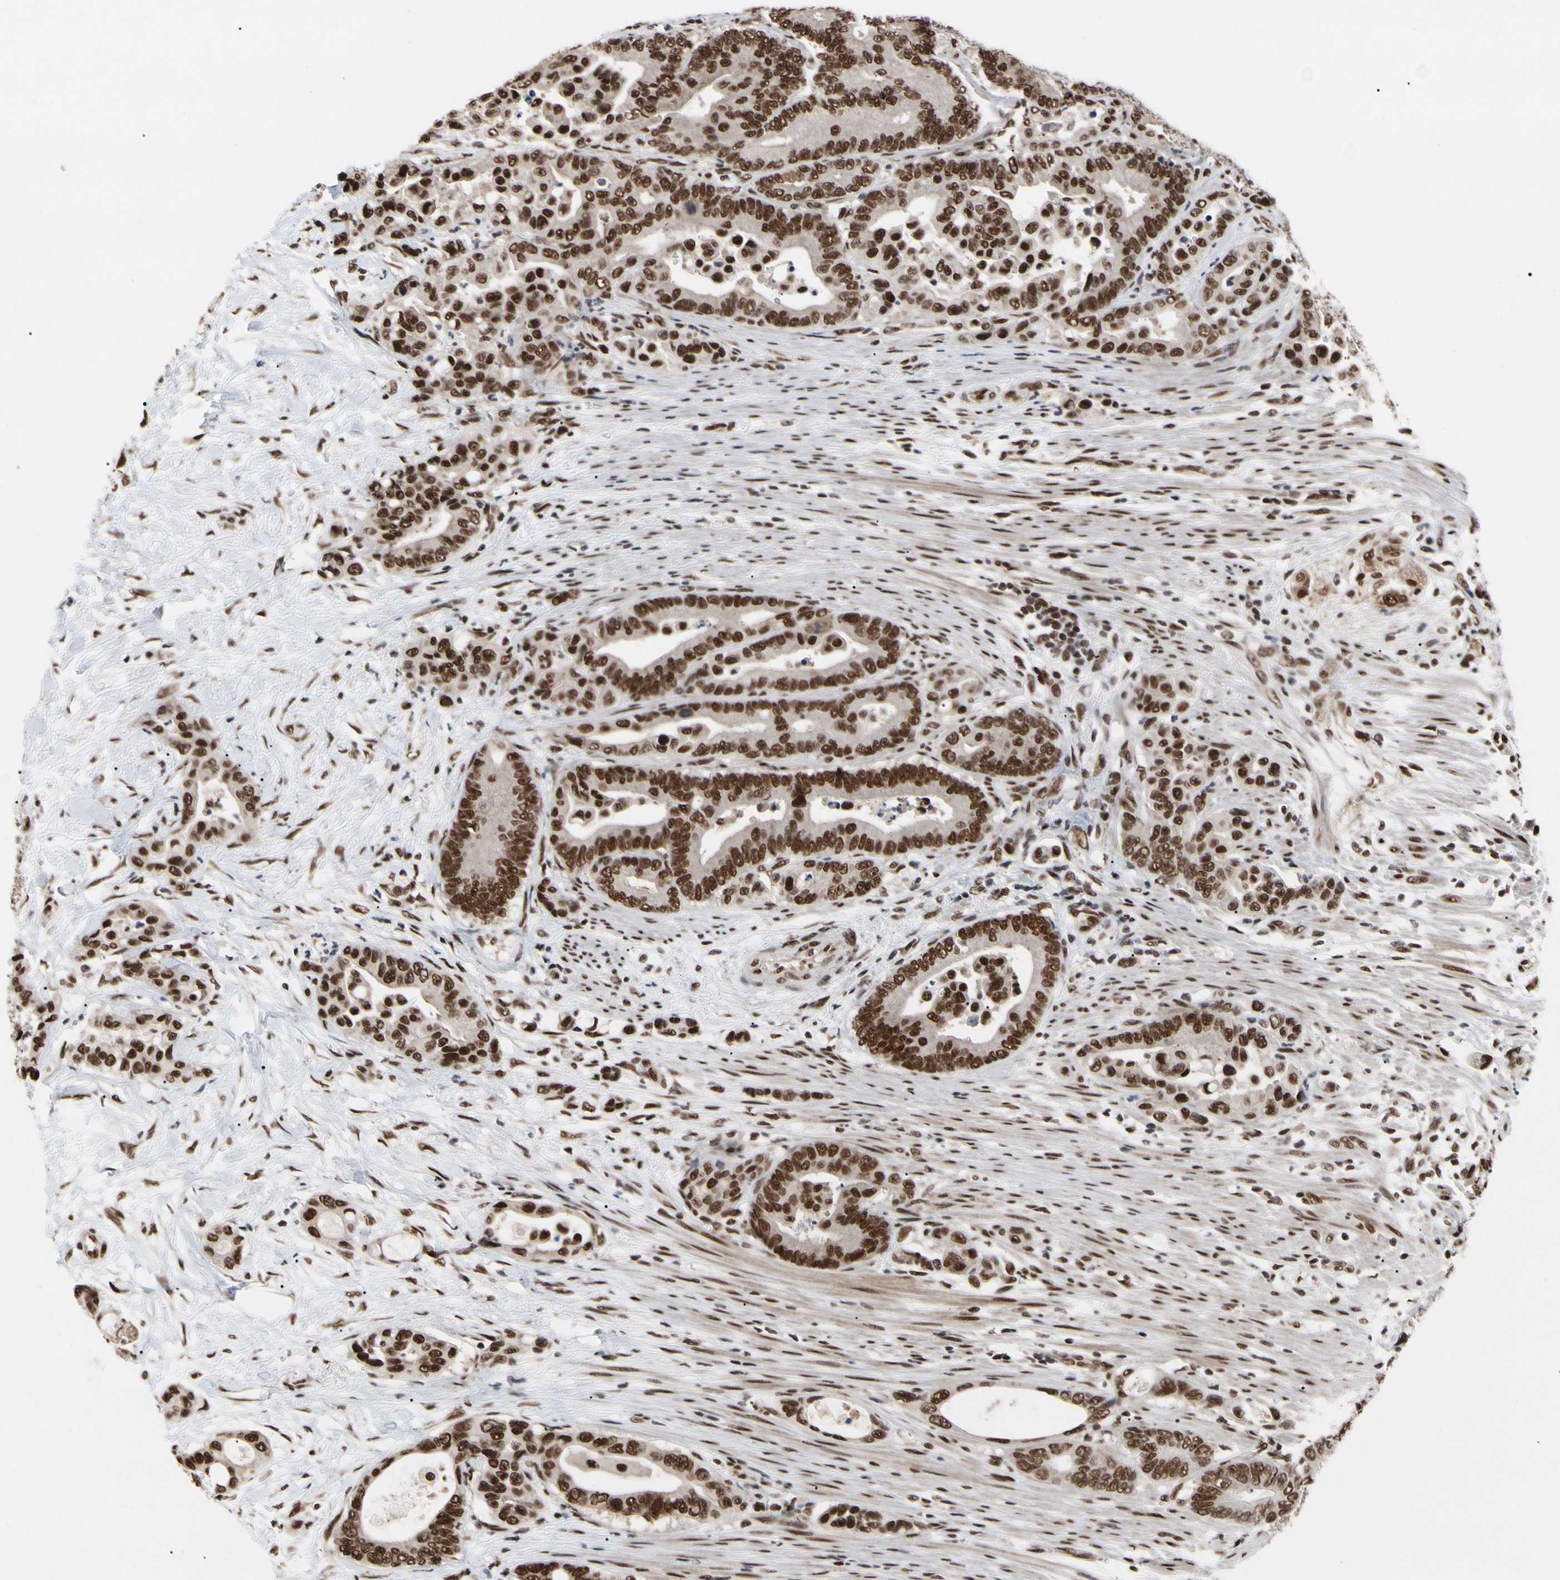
{"staining": {"intensity": "strong", "quantity": ">75%", "location": "nuclear"}, "tissue": "colorectal cancer", "cell_type": "Tumor cells", "image_type": "cancer", "snomed": [{"axis": "morphology", "description": "Normal tissue, NOS"}, {"axis": "morphology", "description": "Adenocarcinoma, NOS"}, {"axis": "topography", "description": "Colon"}], "caption": "Colorectal cancer was stained to show a protein in brown. There is high levels of strong nuclear staining in about >75% of tumor cells. (IHC, brightfield microscopy, high magnification).", "gene": "FAM98B", "patient": {"sex": "male", "age": 82}}